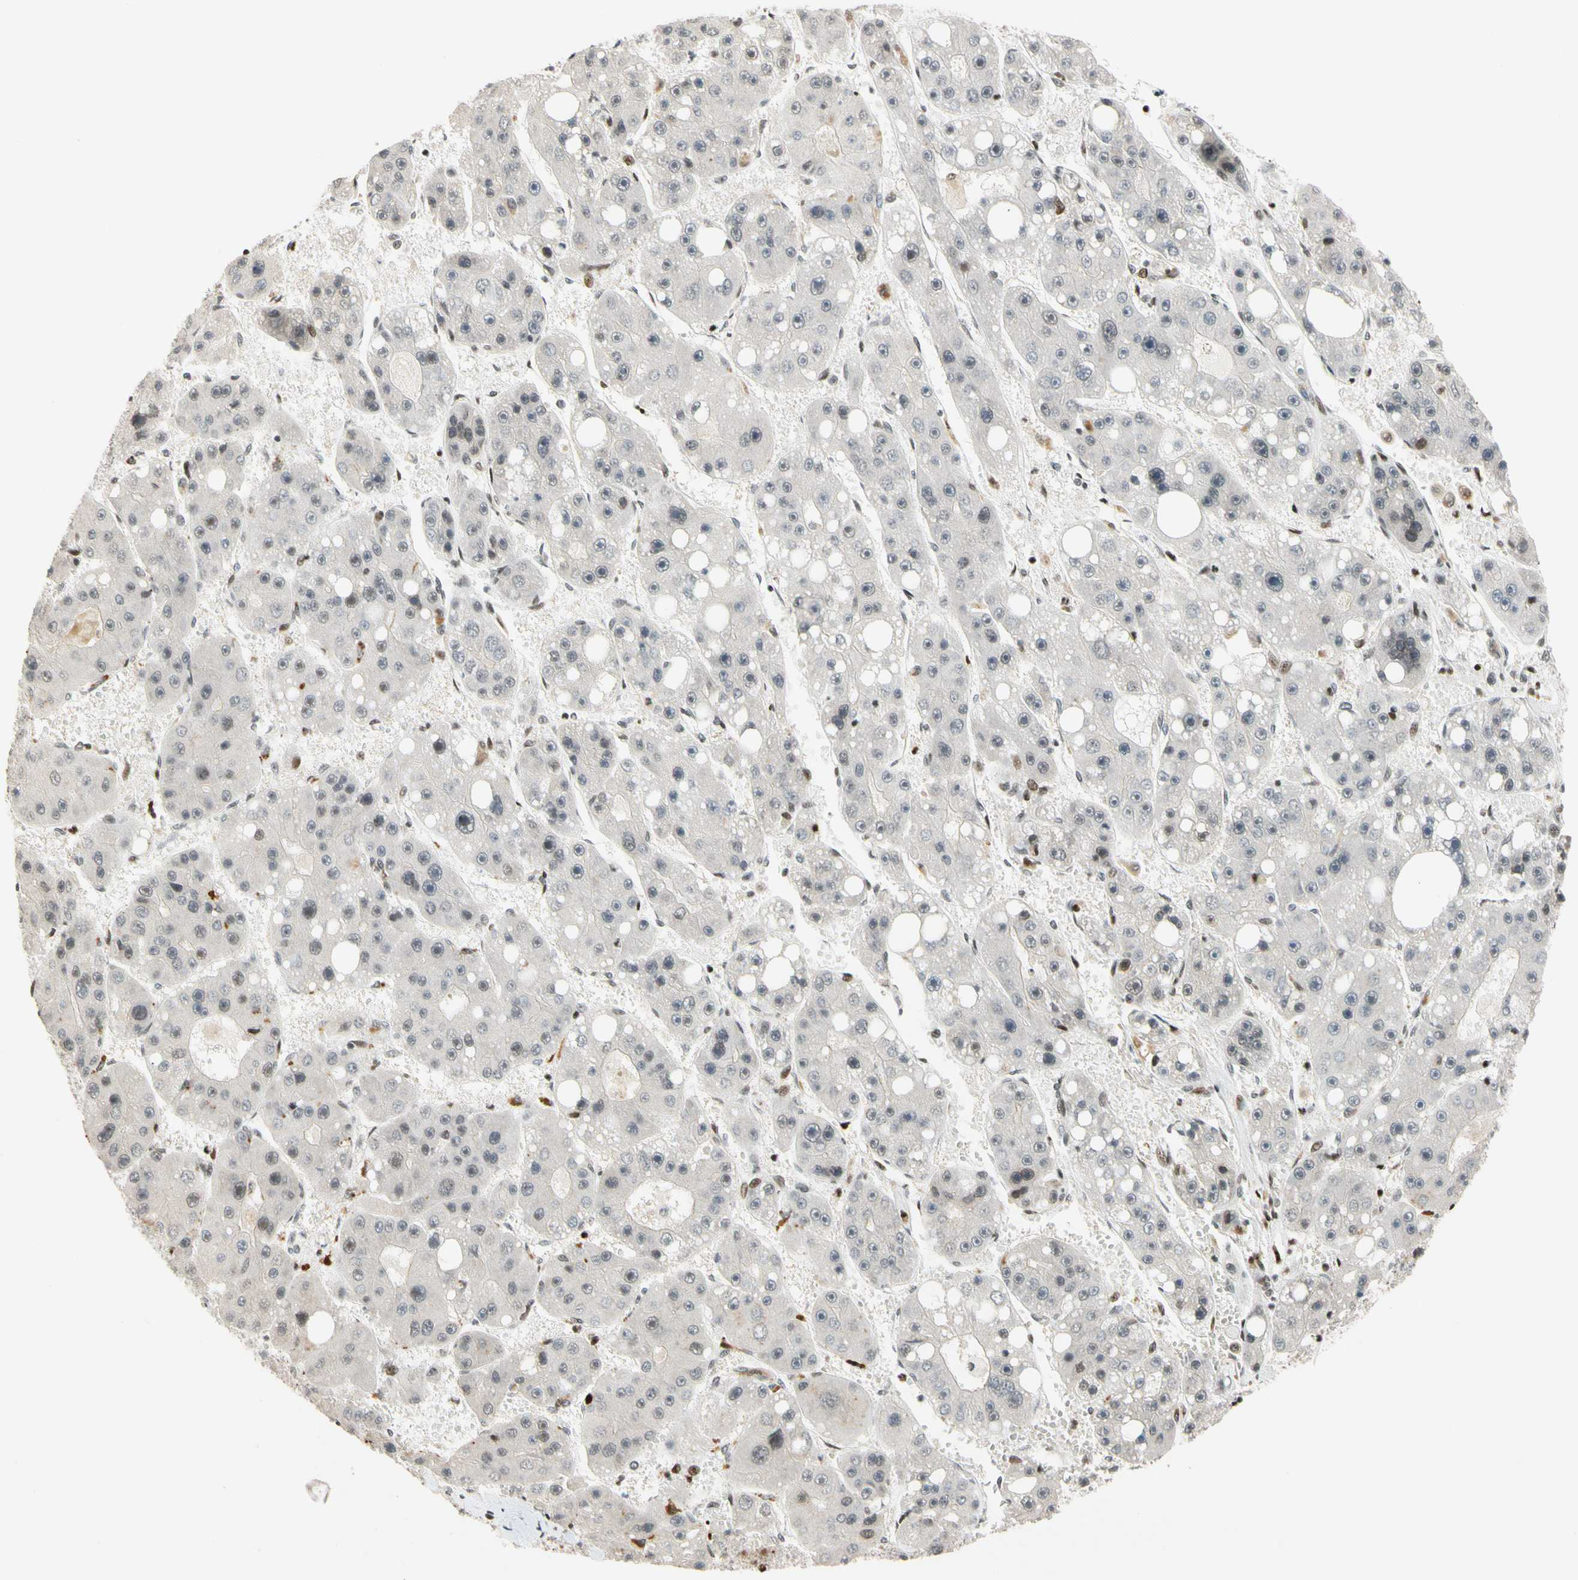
{"staining": {"intensity": "negative", "quantity": "none", "location": "none"}, "tissue": "liver cancer", "cell_type": "Tumor cells", "image_type": "cancer", "snomed": [{"axis": "morphology", "description": "Carcinoma, Hepatocellular, NOS"}, {"axis": "topography", "description": "Liver"}], "caption": "Protein analysis of liver hepatocellular carcinoma reveals no significant positivity in tumor cells. (Brightfield microscopy of DAB (3,3'-diaminobenzidine) IHC at high magnification).", "gene": "CDK7", "patient": {"sex": "female", "age": 61}}